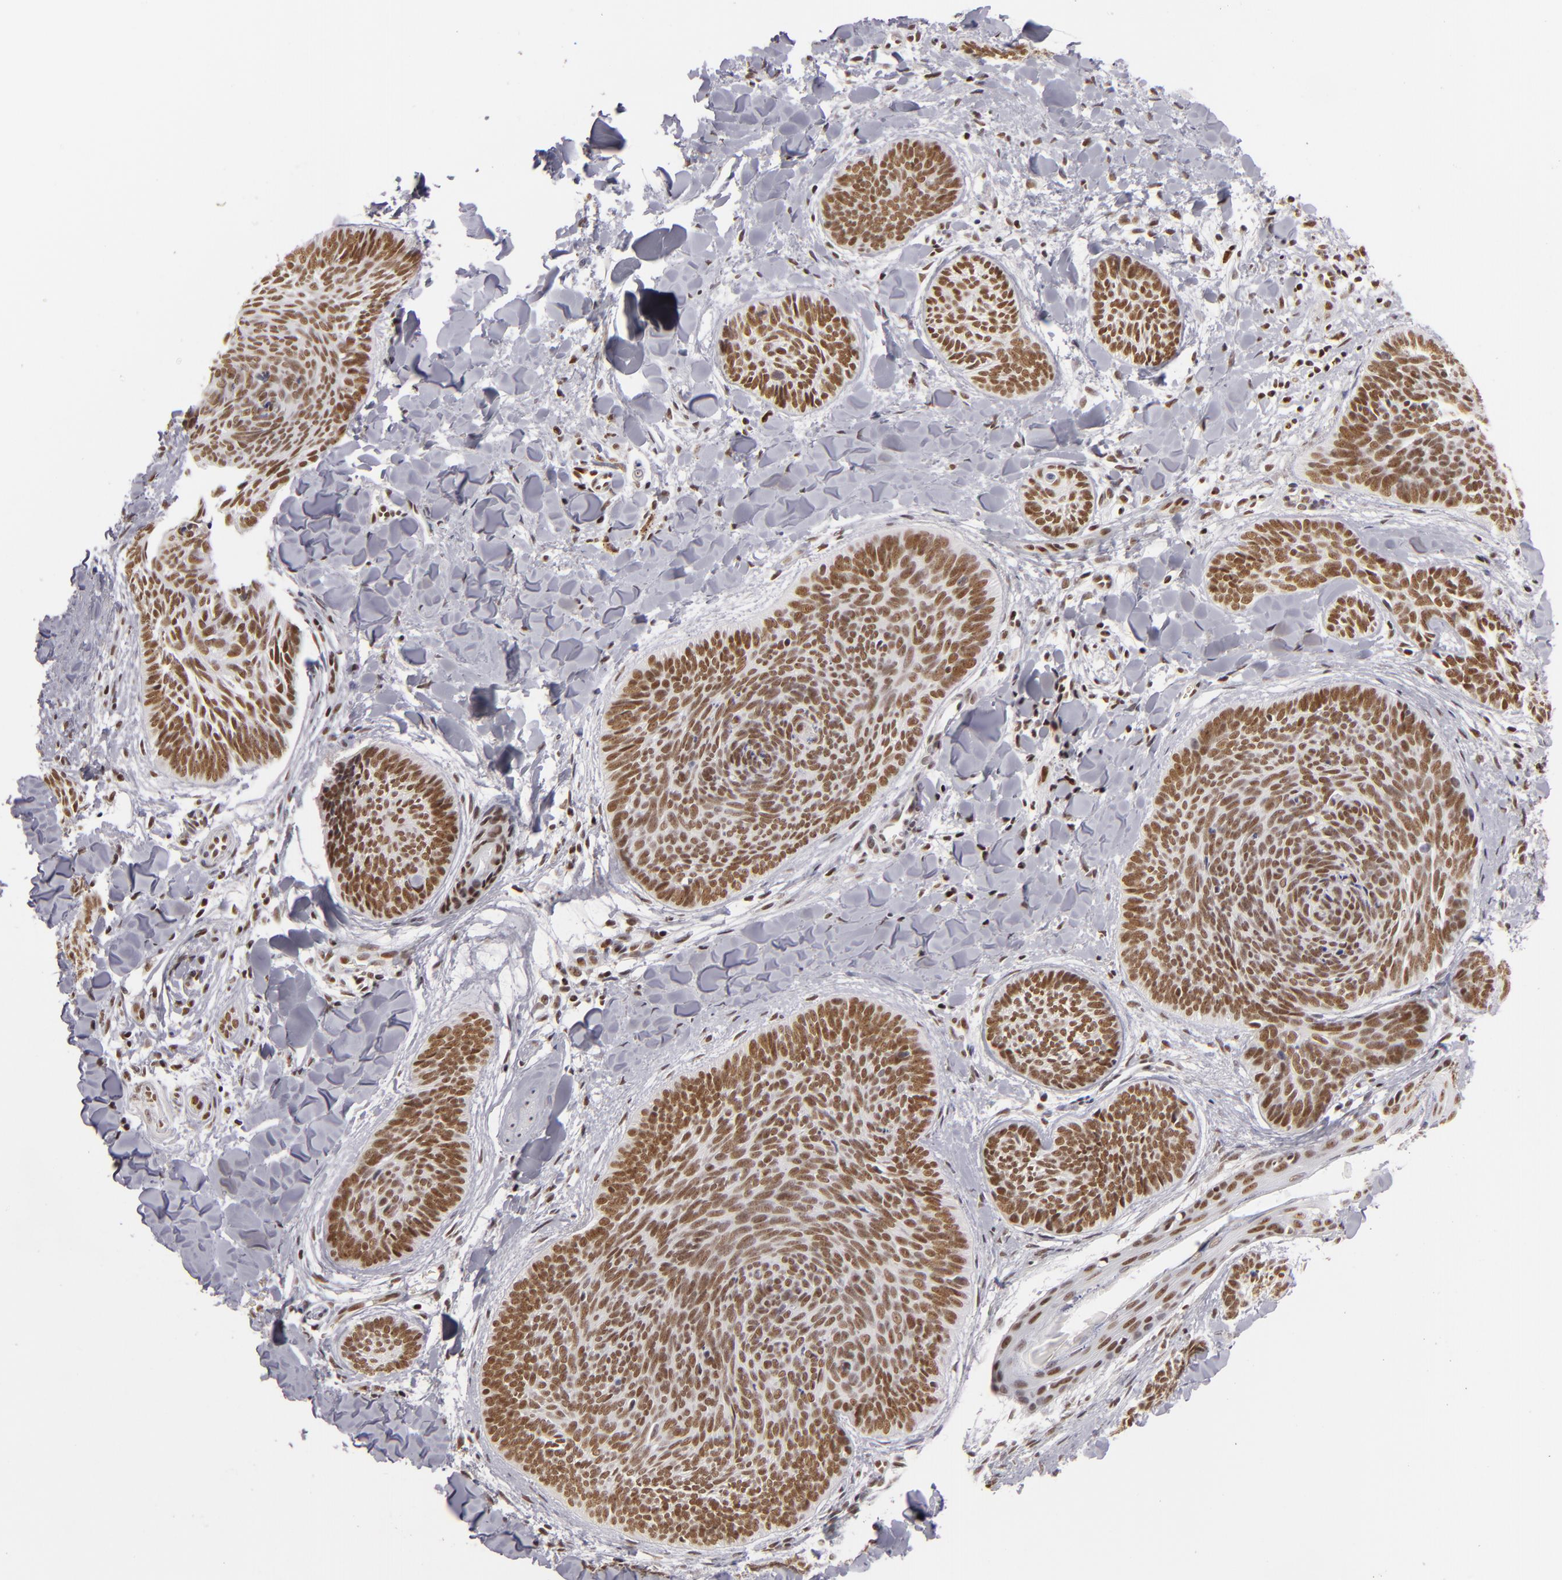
{"staining": {"intensity": "strong", "quantity": ">75%", "location": "nuclear"}, "tissue": "skin cancer", "cell_type": "Tumor cells", "image_type": "cancer", "snomed": [{"axis": "morphology", "description": "Basal cell carcinoma"}, {"axis": "topography", "description": "Skin"}], "caption": "High-magnification brightfield microscopy of skin cancer (basal cell carcinoma) stained with DAB (brown) and counterstained with hematoxylin (blue). tumor cells exhibit strong nuclear positivity is seen in approximately>75% of cells.", "gene": "DAXX", "patient": {"sex": "female", "age": 81}}